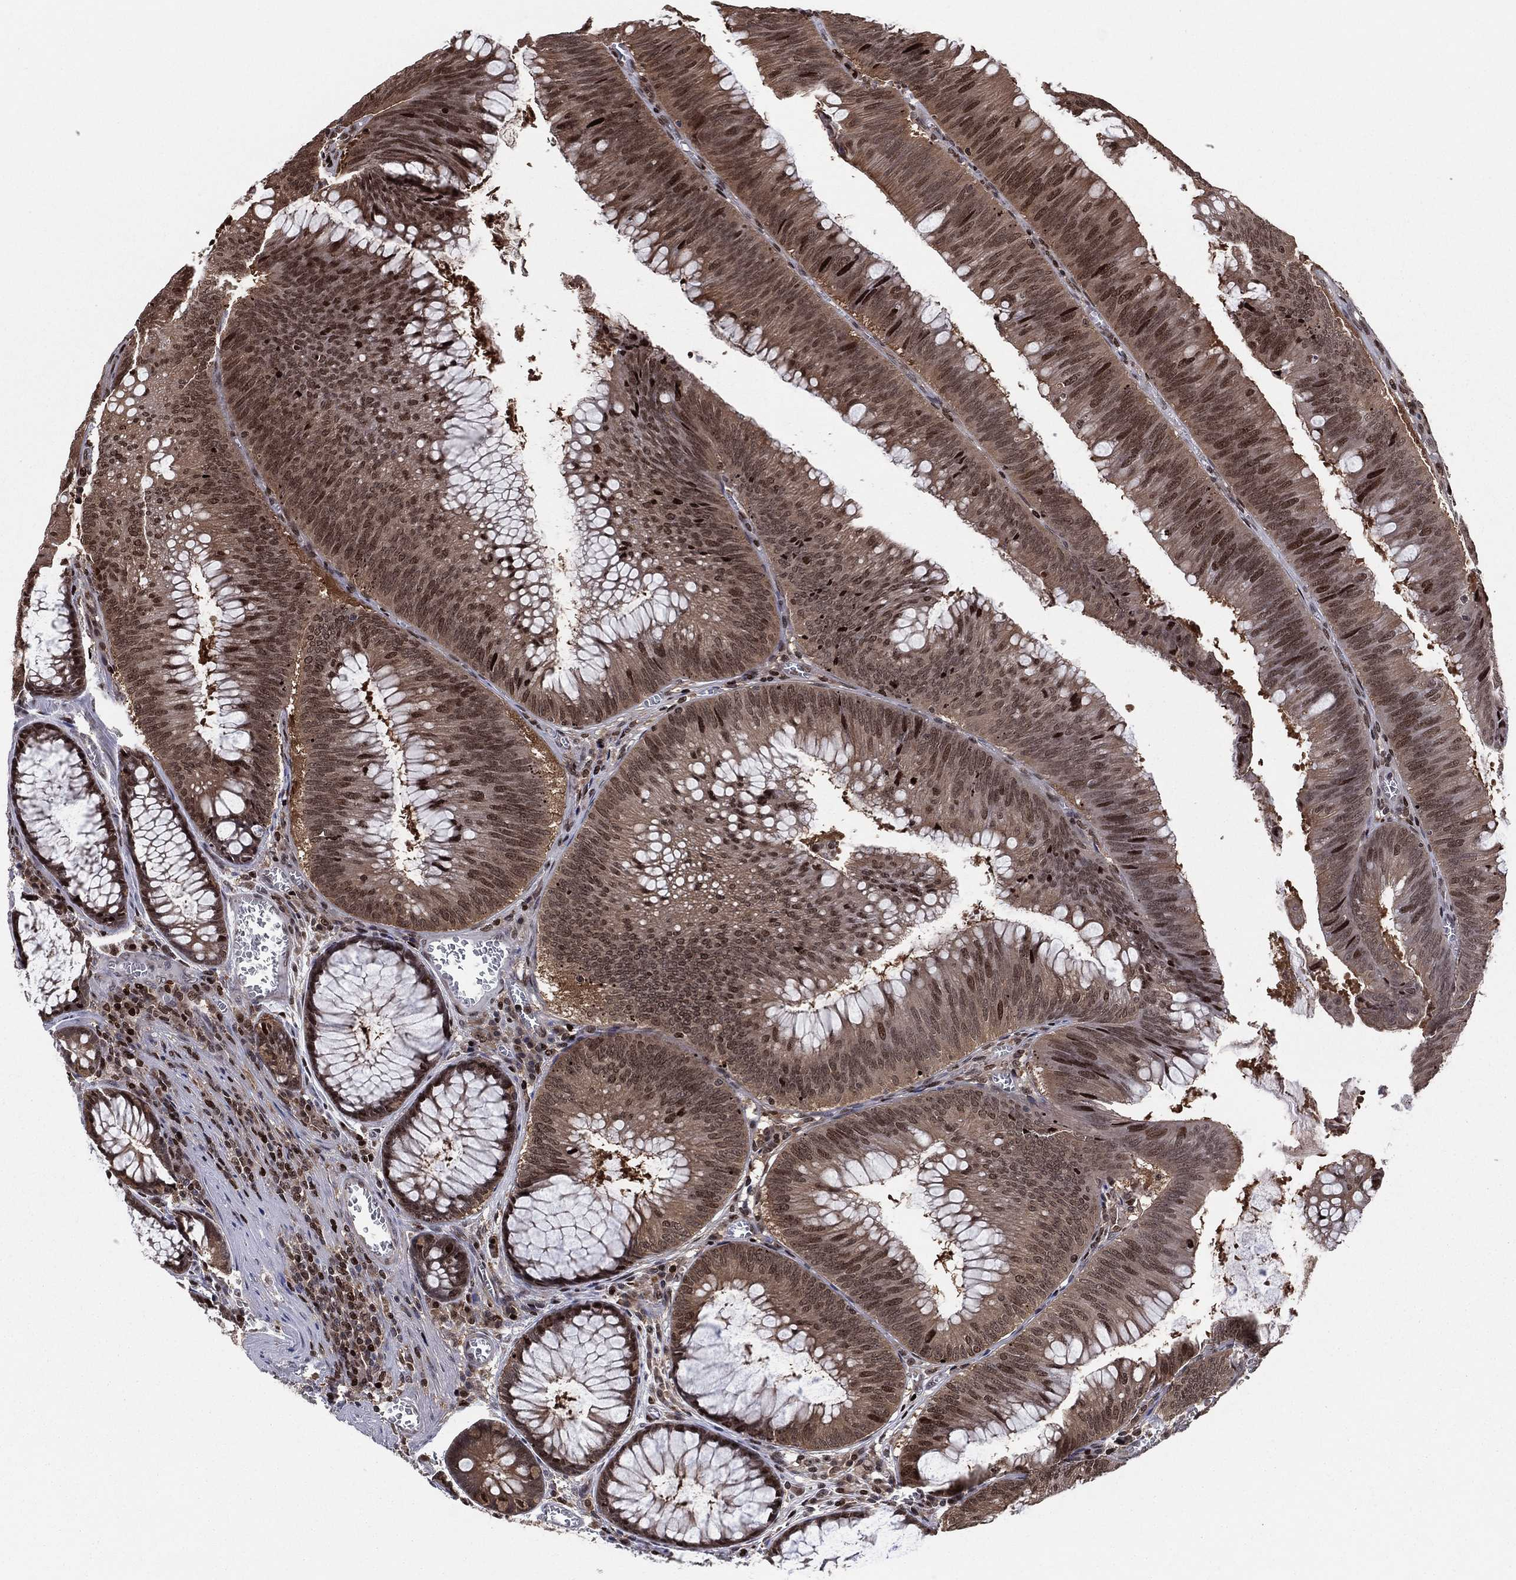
{"staining": {"intensity": "strong", "quantity": "25%-75%", "location": "cytoplasmic/membranous,nuclear"}, "tissue": "colorectal cancer", "cell_type": "Tumor cells", "image_type": "cancer", "snomed": [{"axis": "morphology", "description": "Adenocarcinoma, NOS"}, {"axis": "topography", "description": "Rectum"}], "caption": "IHC micrograph of colorectal adenocarcinoma stained for a protein (brown), which shows high levels of strong cytoplasmic/membranous and nuclear staining in about 25%-75% of tumor cells.", "gene": "PSMA1", "patient": {"sex": "female", "age": 72}}